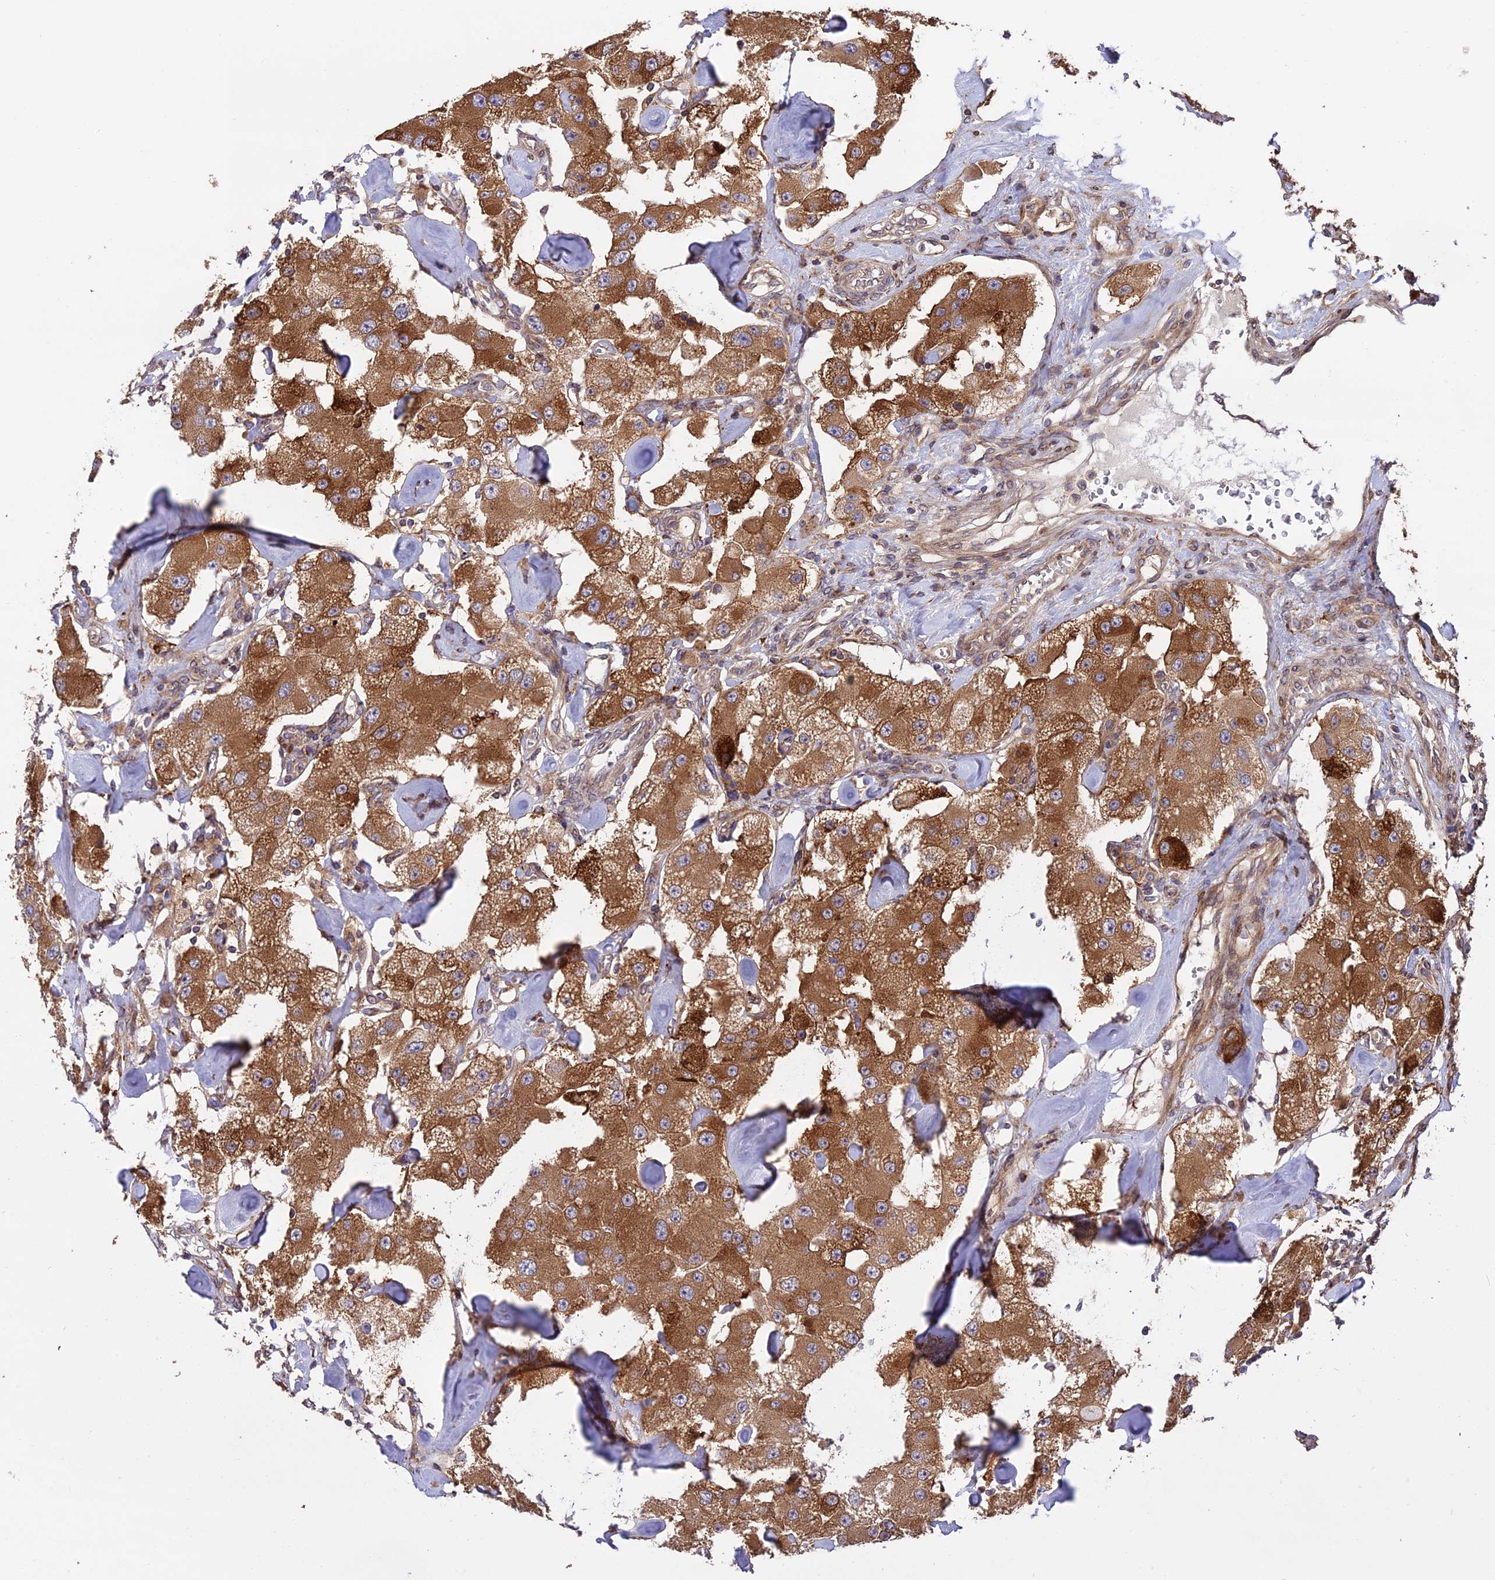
{"staining": {"intensity": "strong", "quantity": ">75%", "location": "cytoplasmic/membranous"}, "tissue": "carcinoid", "cell_type": "Tumor cells", "image_type": "cancer", "snomed": [{"axis": "morphology", "description": "Carcinoid, malignant, NOS"}, {"axis": "topography", "description": "Pancreas"}], "caption": "There is high levels of strong cytoplasmic/membranous positivity in tumor cells of malignant carcinoid, as demonstrated by immunohistochemical staining (brown color).", "gene": "ROCK1", "patient": {"sex": "male", "age": 41}}